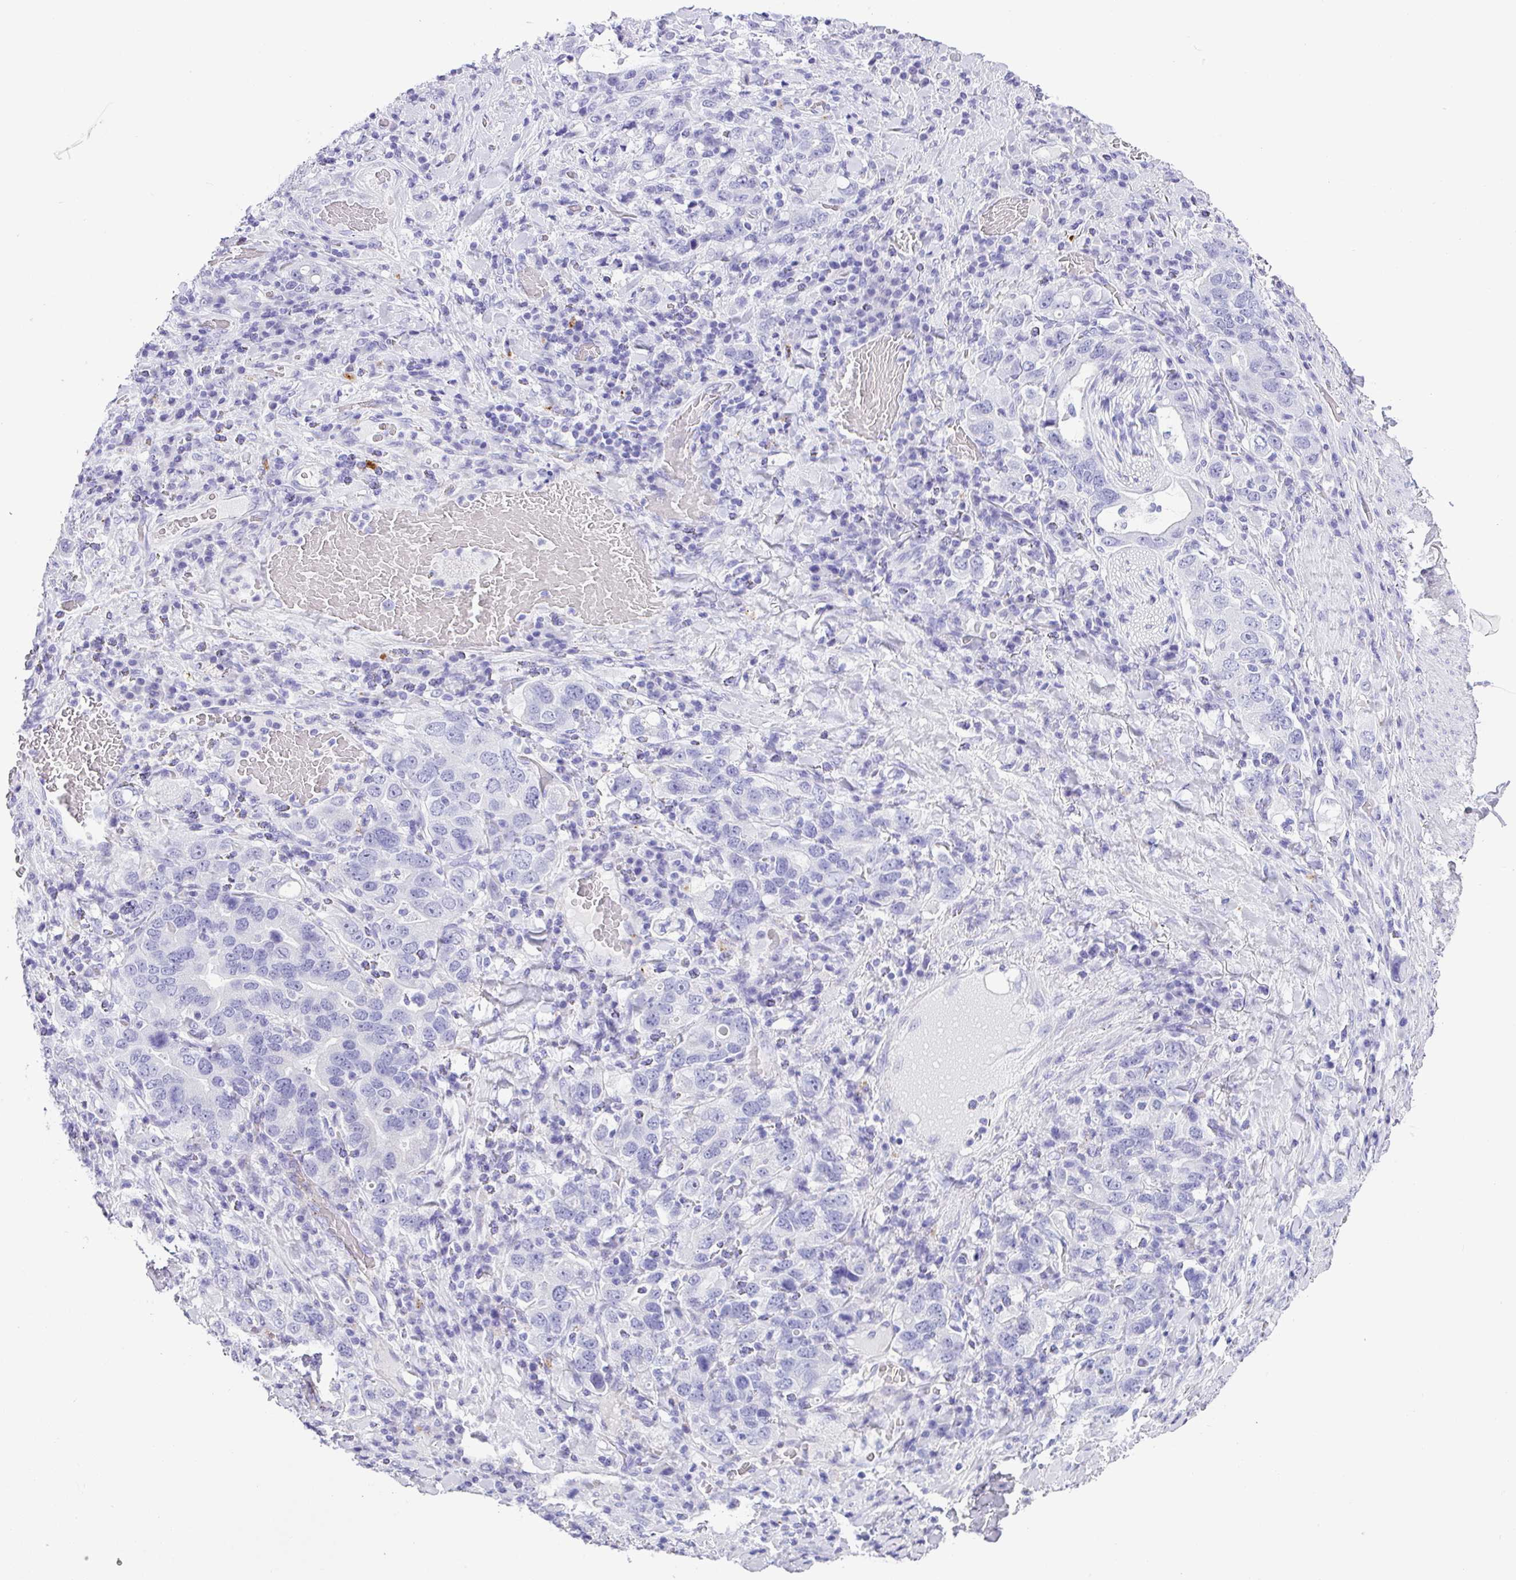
{"staining": {"intensity": "negative", "quantity": "none", "location": "none"}, "tissue": "stomach cancer", "cell_type": "Tumor cells", "image_type": "cancer", "snomed": [{"axis": "morphology", "description": "Adenocarcinoma, NOS"}, {"axis": "topography", "description": "Stomach, upper"}, {"axis": "topography", "description": "Stomach"}], "caption": "A high-resolution micrograph shows immunohistochemistry (IHC) staining of stomach cancer, which shows no significant expression in tumor cells.", "gene": "ZG16", "patient": {"sex": "male", "age": 62}}